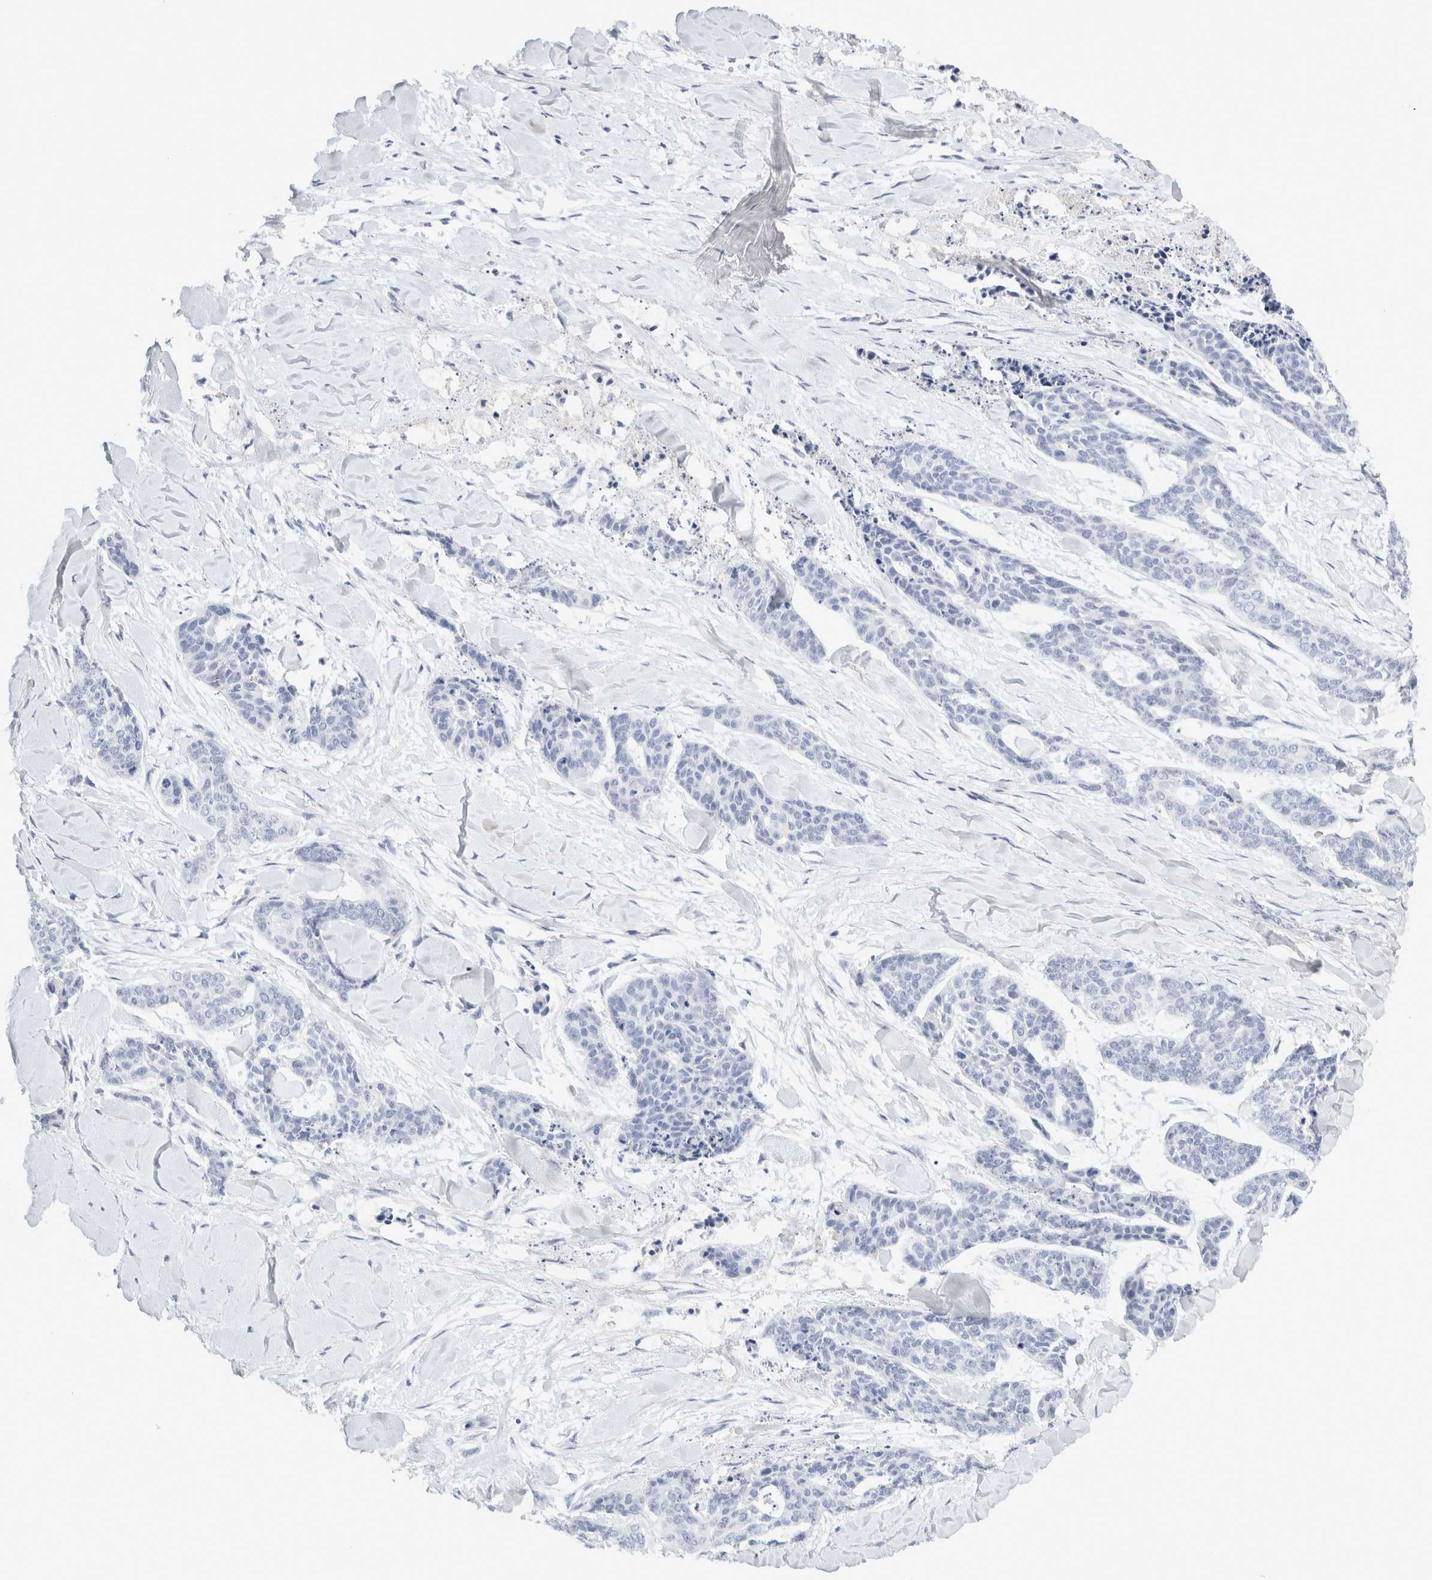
{"staining": {"intensity": "negative", "quantity": "none", "location": "none"}, "tissue": "skin cancer", "cell_type": "Tumor cells", "image_type": "cancer", "snomed": [{"axis": "morphology", "description": "Basal cell carcinoma"}, {"axis": "topography", "description": "Skin"}], "caption": "Immunohistochemical staining of basal cell carcinoma (skin) shows no significant positivity in tumor cells.", "gene": "FGL2", "patient": {"sex": "female", "age": 64}}